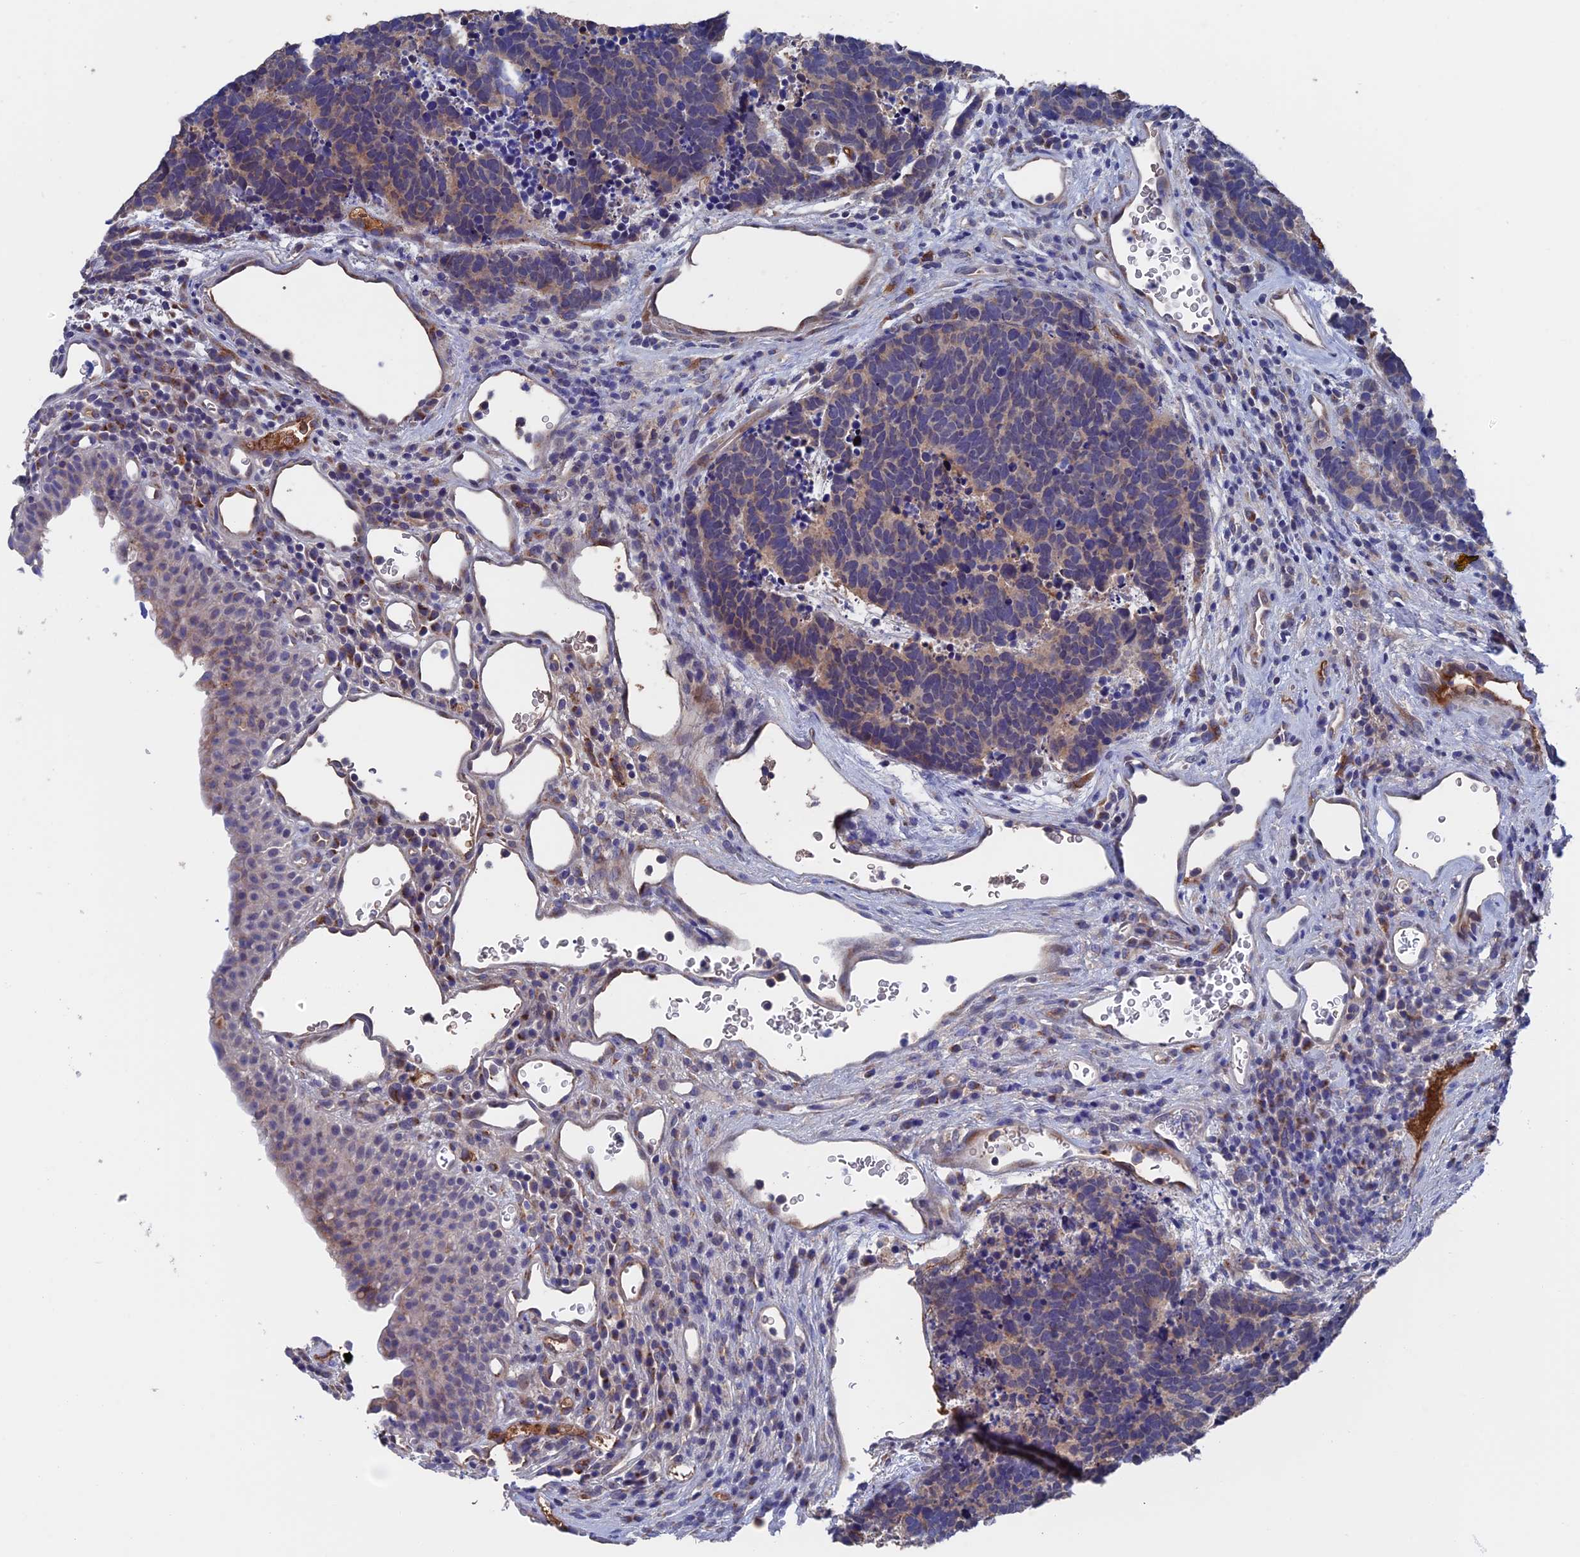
{"staining": {"intensity": "moderate", "quantity": "25%-75%", "location": "cytoplasmic/membranous"}, "tissue": "carcinoid", "cell_type": "Tumor cells", "image_type": "cancer", "snomed": [{"axis": "morphology", "description": "Carcinoma, NOS"}, {"axis": "morphology", "description": "Carcinoid, malignant, NOS"}, {"axis": "topography", "description": "Urinary bladder"}], "caption": "Immunohistochemical staining of human carcinoid (malignant) shows medium levels of moderate cytoplasmic/membranous expression in about 25%-75% of tumor cells.", "gene": "HPF1", "patient": {"sex": "male", "age": 57}}